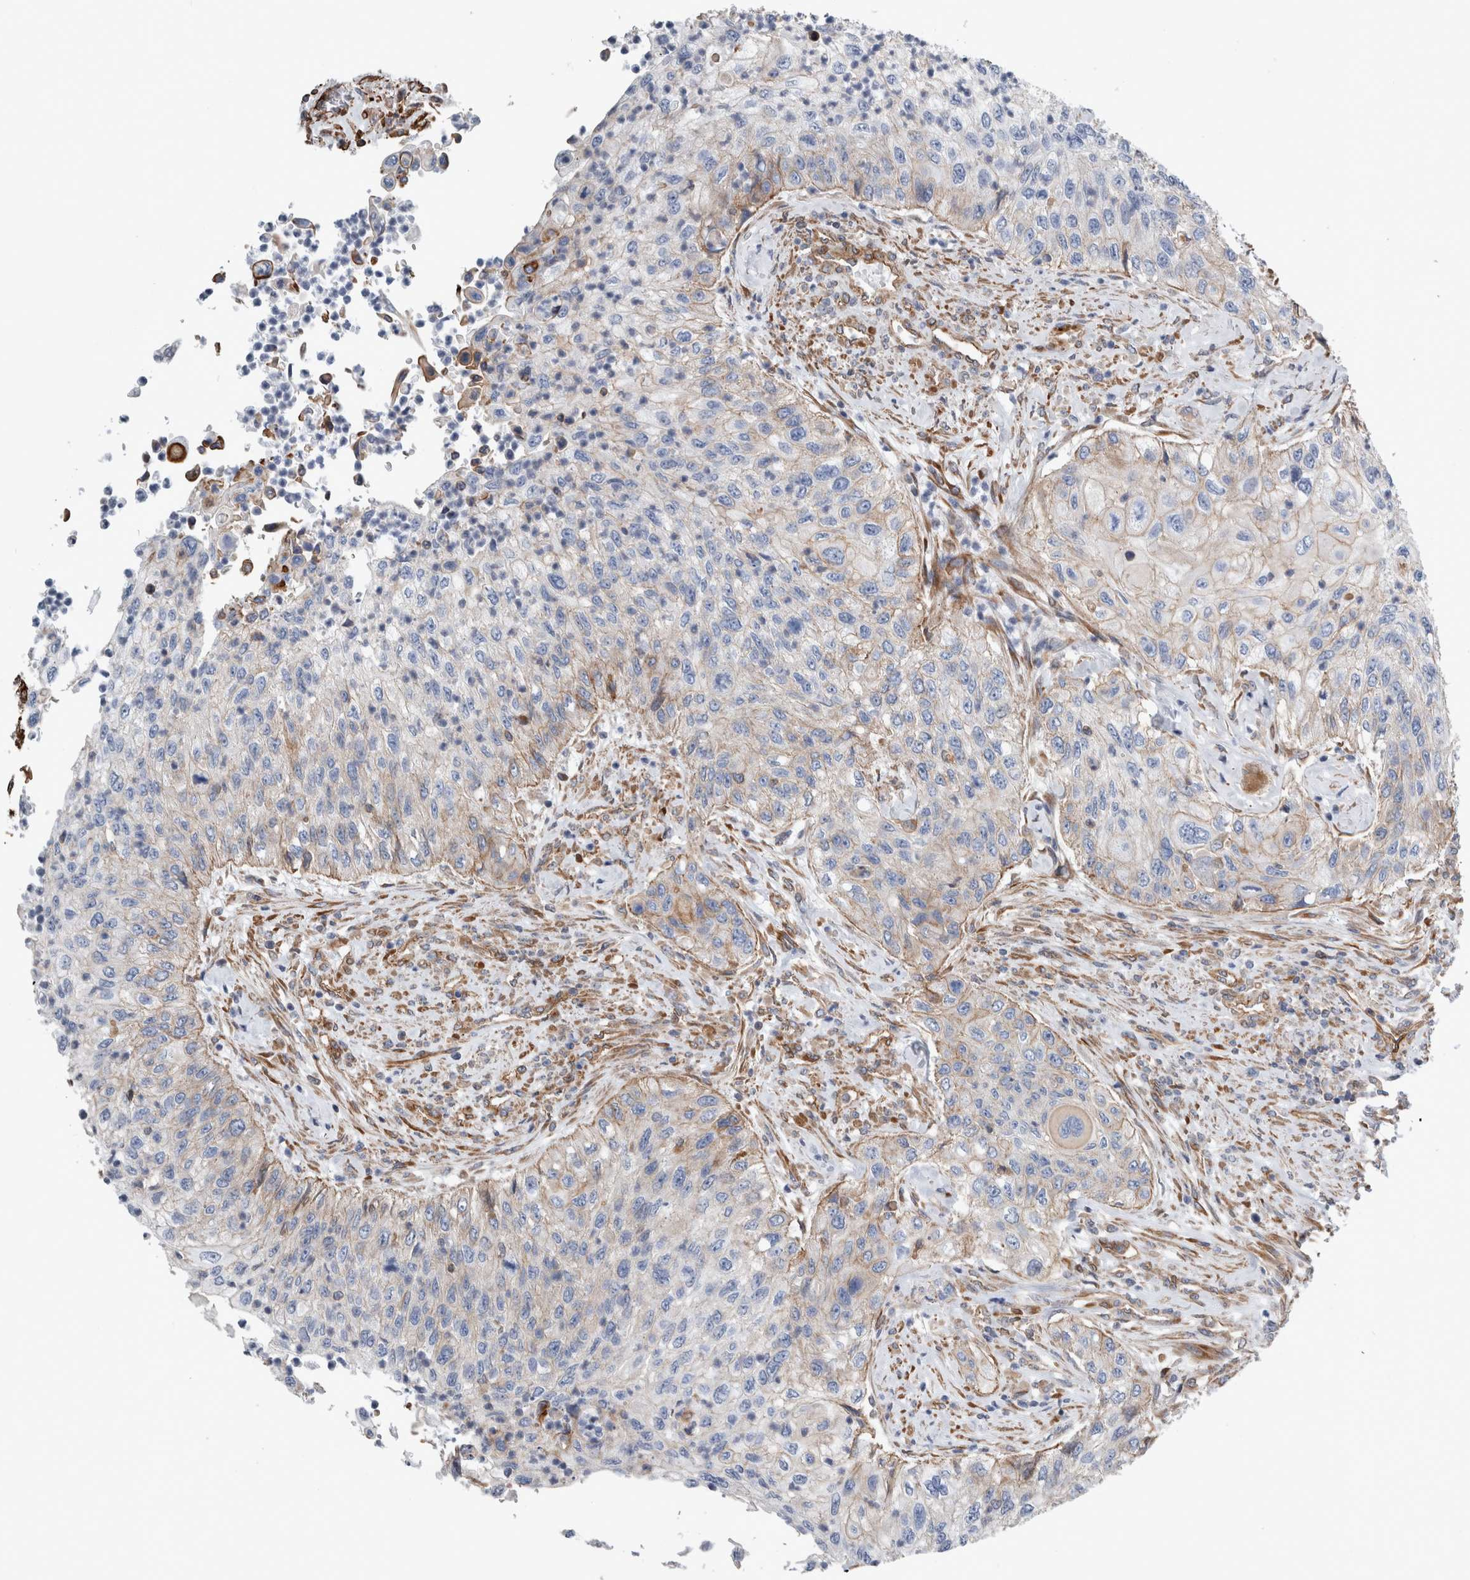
{"staining": {"intensity": "weak", "quantity": "<25%", "location": "cytoplasmic/membranous"}, "tissue": "urothelial cancer", "cell_type": "Tumor cells", "image_type": "cancer", "snomed": [{"axis": "morphology", "description": "Urothelial carcinoma, High grade"}, {"axis": "topography", "description": "Urinary bladder"}], "caption": "A high-resolution micrograph shows immunohistochemistry (IHC) staining of urothelial cancer, which shows no significant expression in tumor cells. (DAB immunohistochemistry (IHC), high magnification).", "gene": "PLEC", "patient": {"sex": "female", "age": 60}}